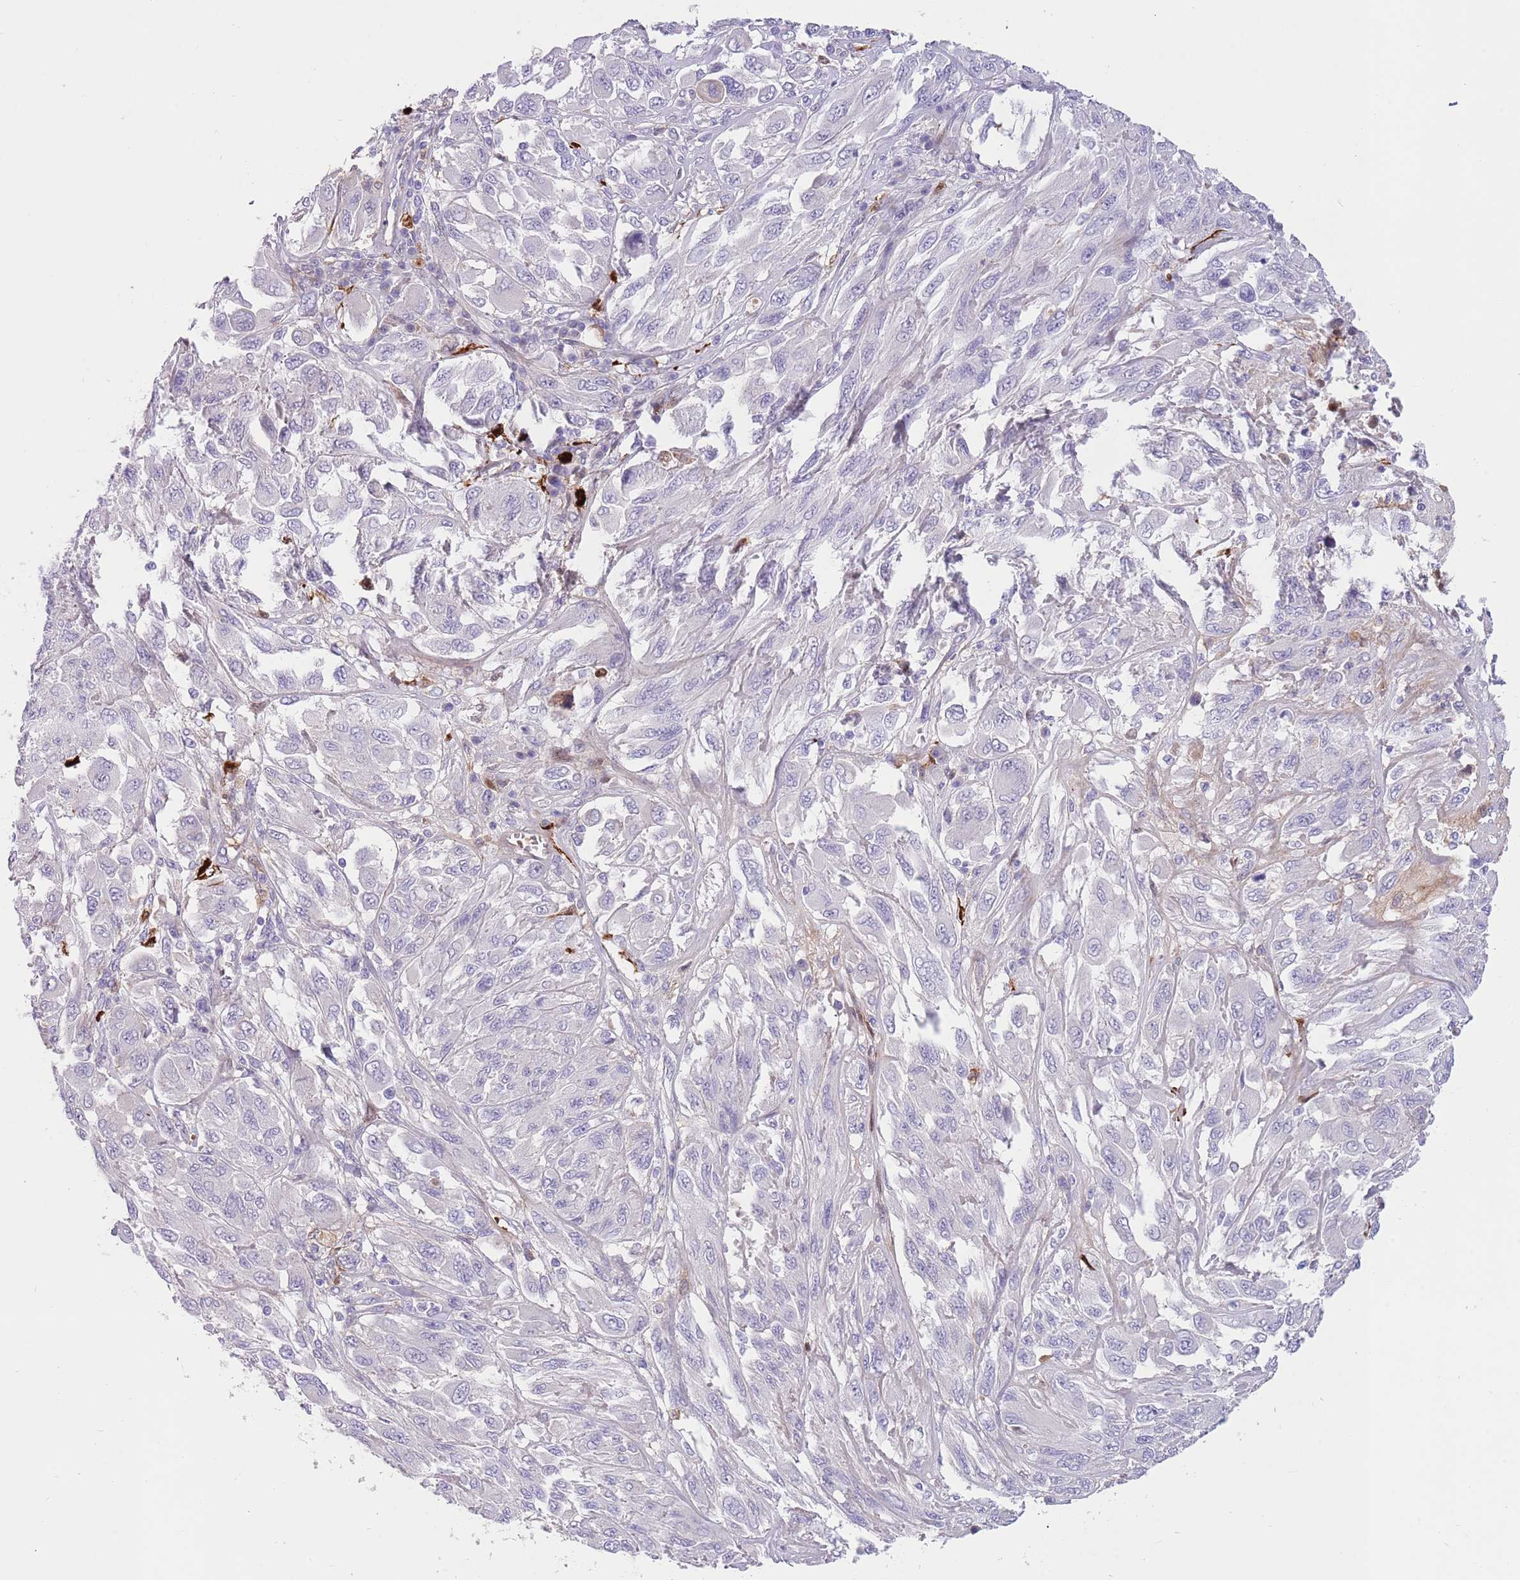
{"staining": {"intensity": "negative", "quantity": "none", "location": "none"}, "tissue": "melanoma", "cell_type": "Tumor cells", "image_type": "cancer", "snomed": [{"axis": "morphology", "description": "Malignant melanoma, NOS"}, {"axis": "topography", "description": "Skin"}], "caption": "Protein analysis of malignant melanoma reveals no significant staining in tumor cells.", "gene": "LEPROTL1", "patient": {"sex": "female", "age": 91}}